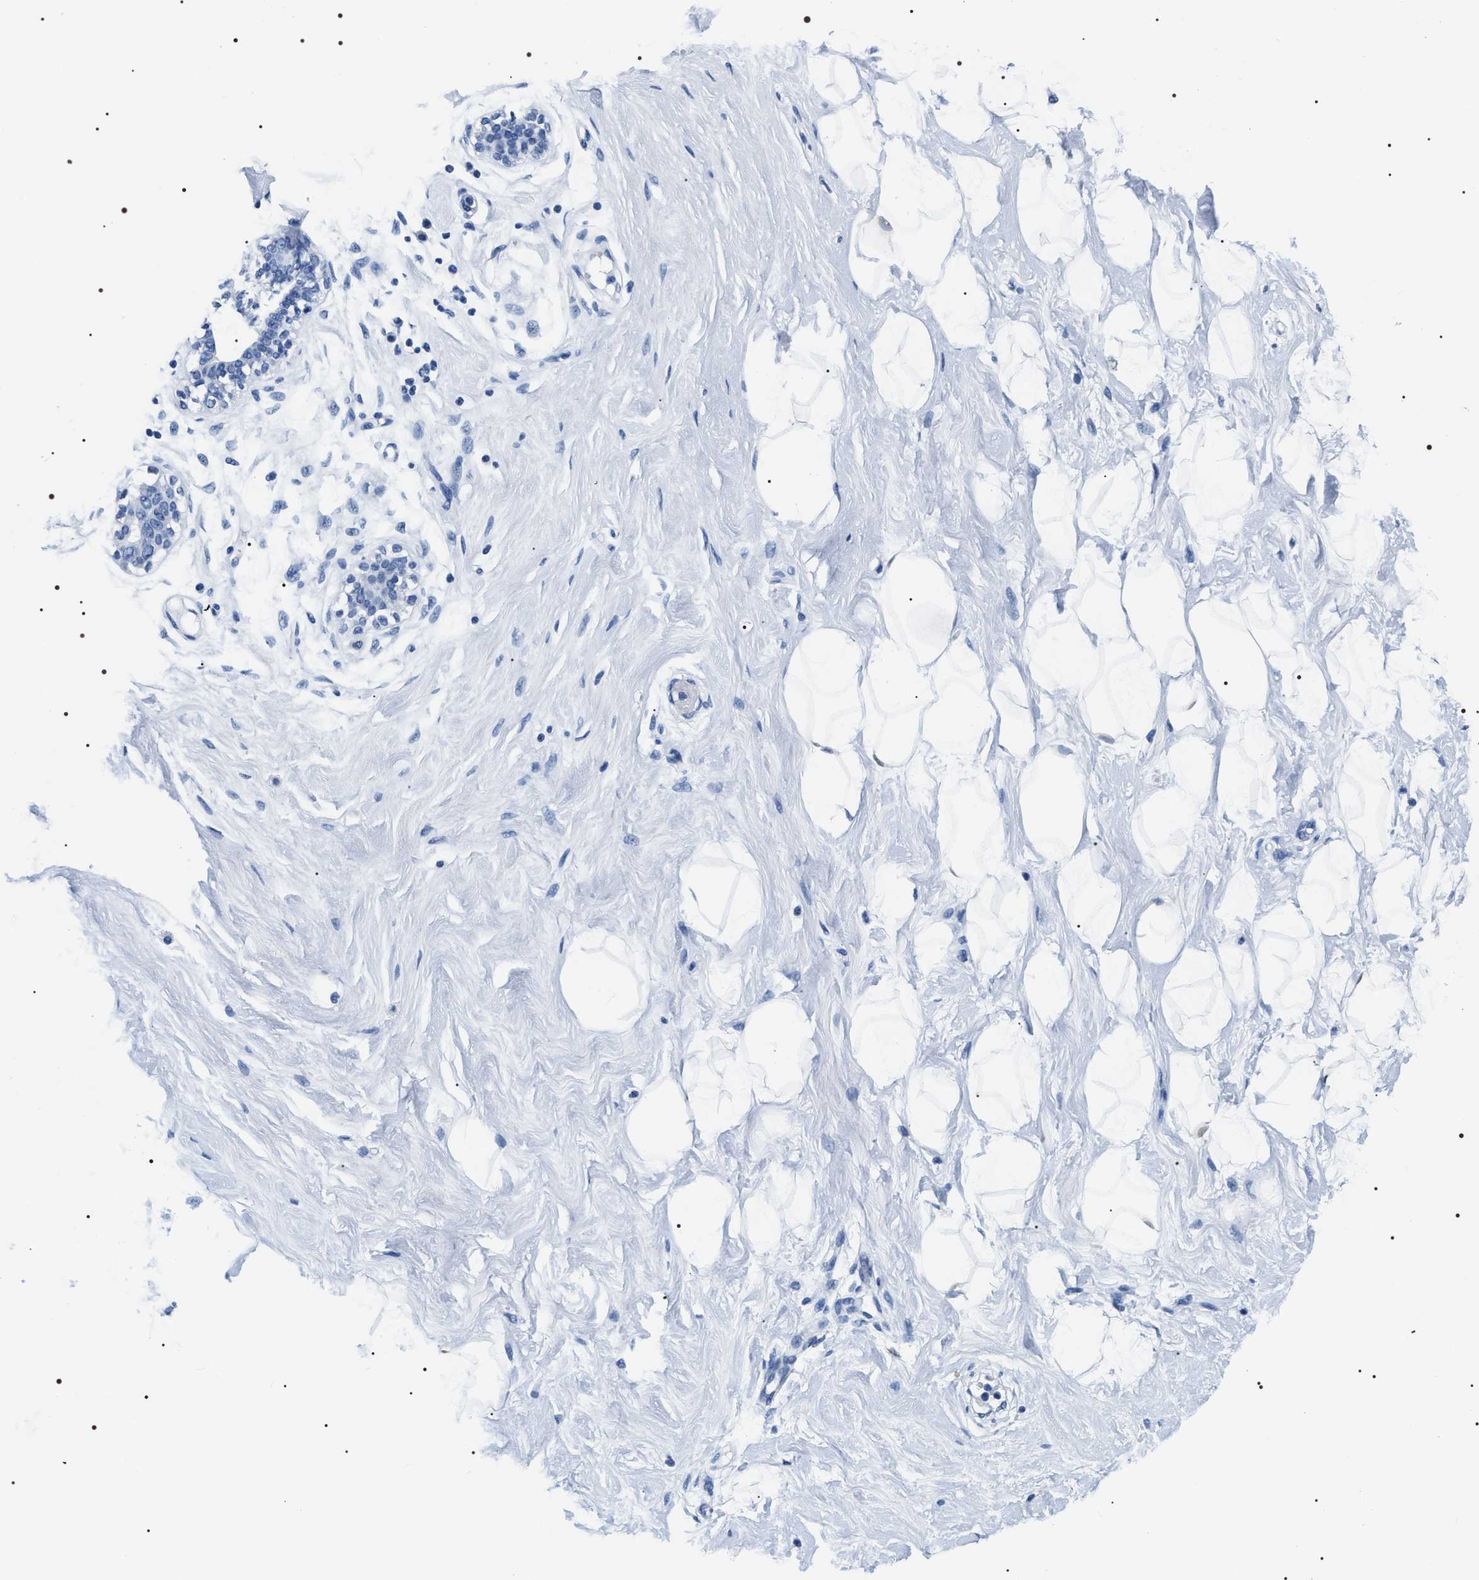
{"staining": {"intensity": "negative", "quantity": "none", "location": "none"}, "tissue": "breast", "cell_type": "Adipocytes", "image_type": "normal", "snomed": [{"axis": "morphology", "description": "Normal tissue, NOS"}, {"axis": "topography", "description": "Breast"}], "caption": "This is an immunohistochemistry photomicrograph of unremarkable human breast. There is no positivity in adipocytes.", "gene": "ADH4", "patient": {"sex": "female", "age": 23}}